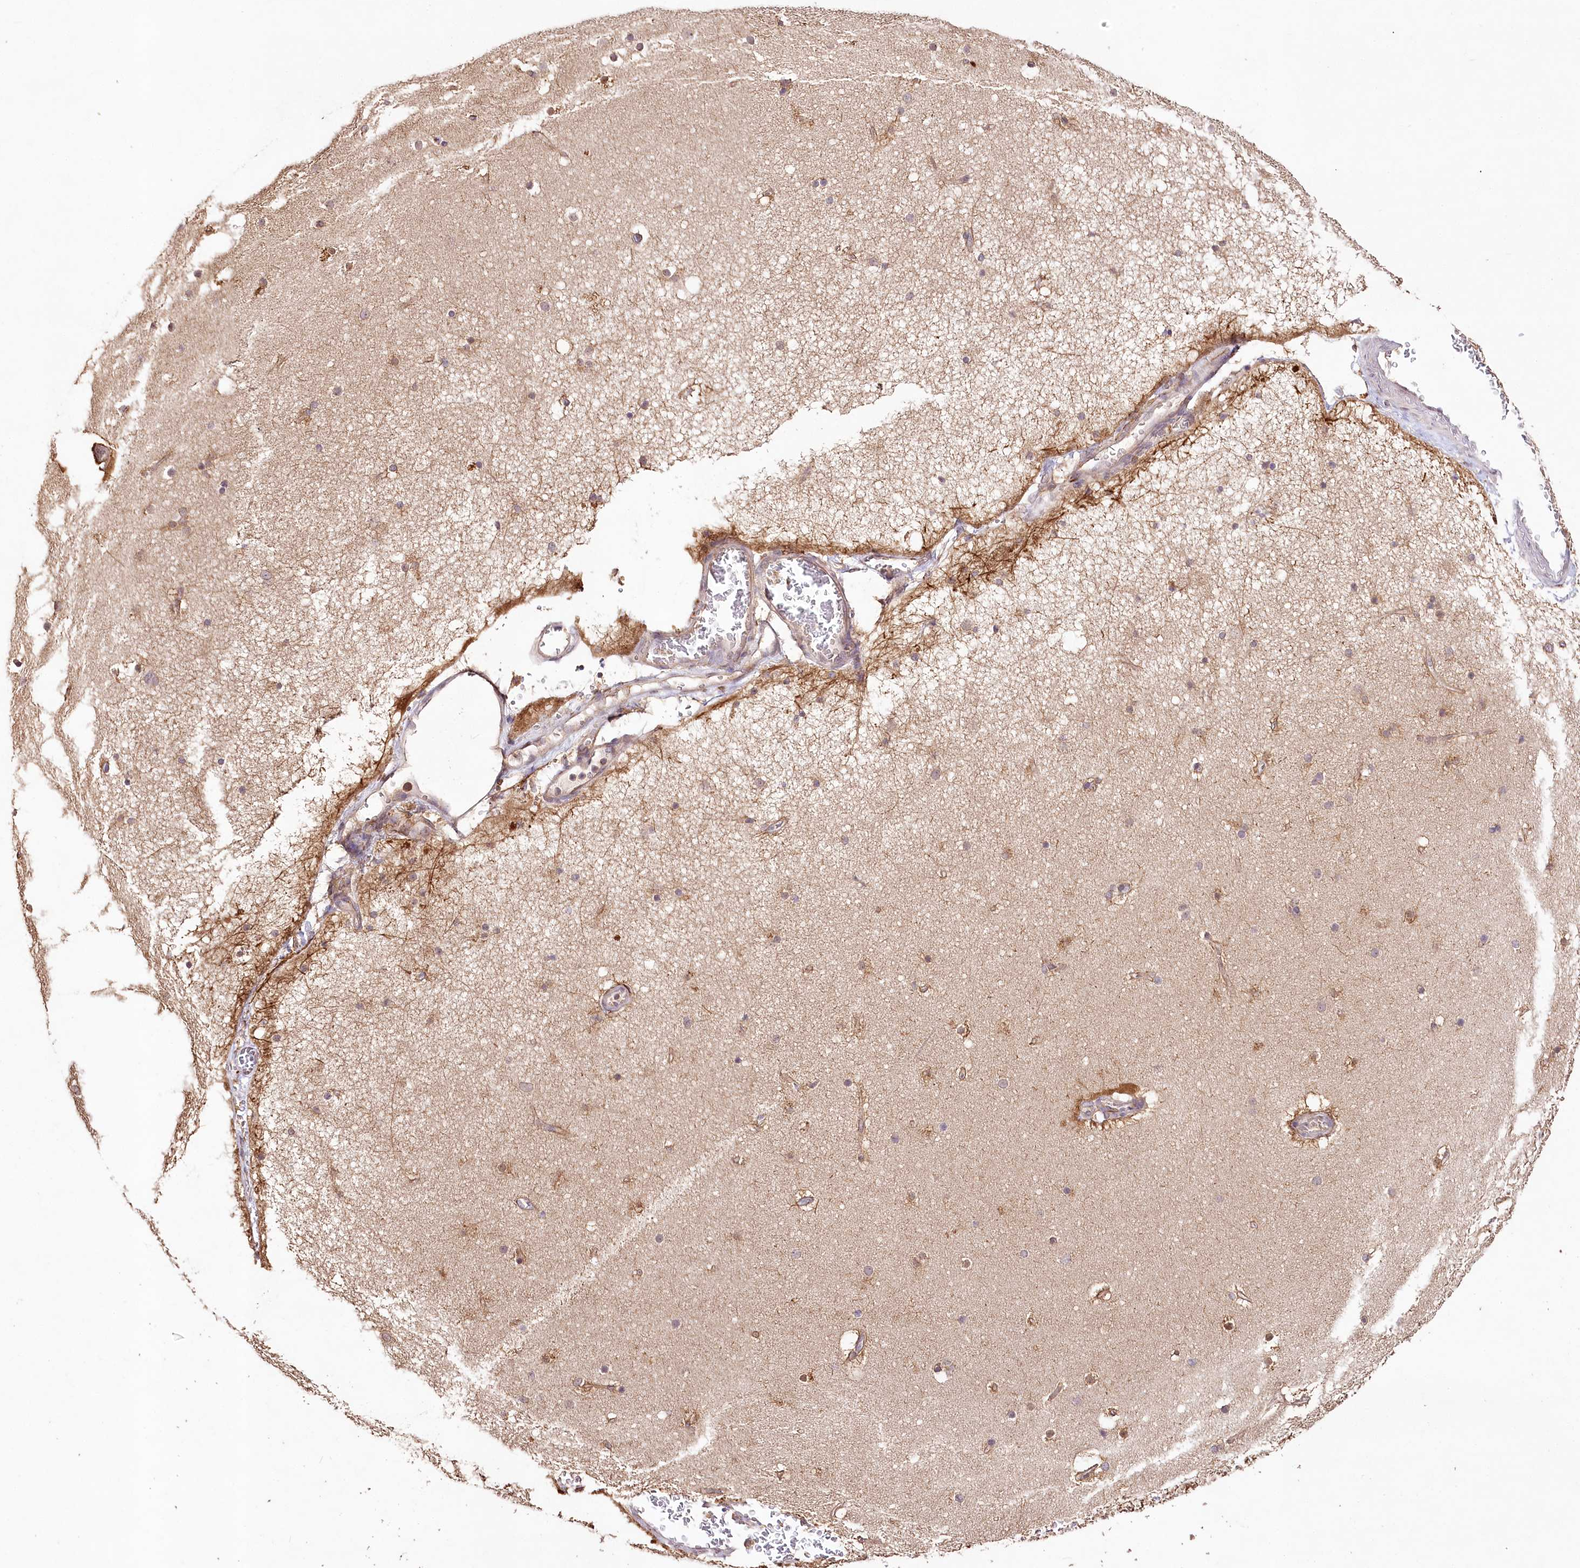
{"staining": {"intensity": "moderate", "quantity": ">75%", "location": "cytoplasmic/membranous"}, "tissue": "cerebral cortex", "cell_type": "Endothelial cells", "image_type": "normal", "snomed": [{"axis": "morphology", "description": "Normal tissue, NOS"}, {"axis": "topography", "description": "Cerebral cortex"}], "caption": "High-power microscopy captured an immunohistochemistry (IHC) image of unremarkable cerebral cortex, revealing moderate cytoplasmic/membranous staining in about >75% of endothelial cells.", "gene": "DMXL1", "patient": {"sex": "male", "age": 57}}